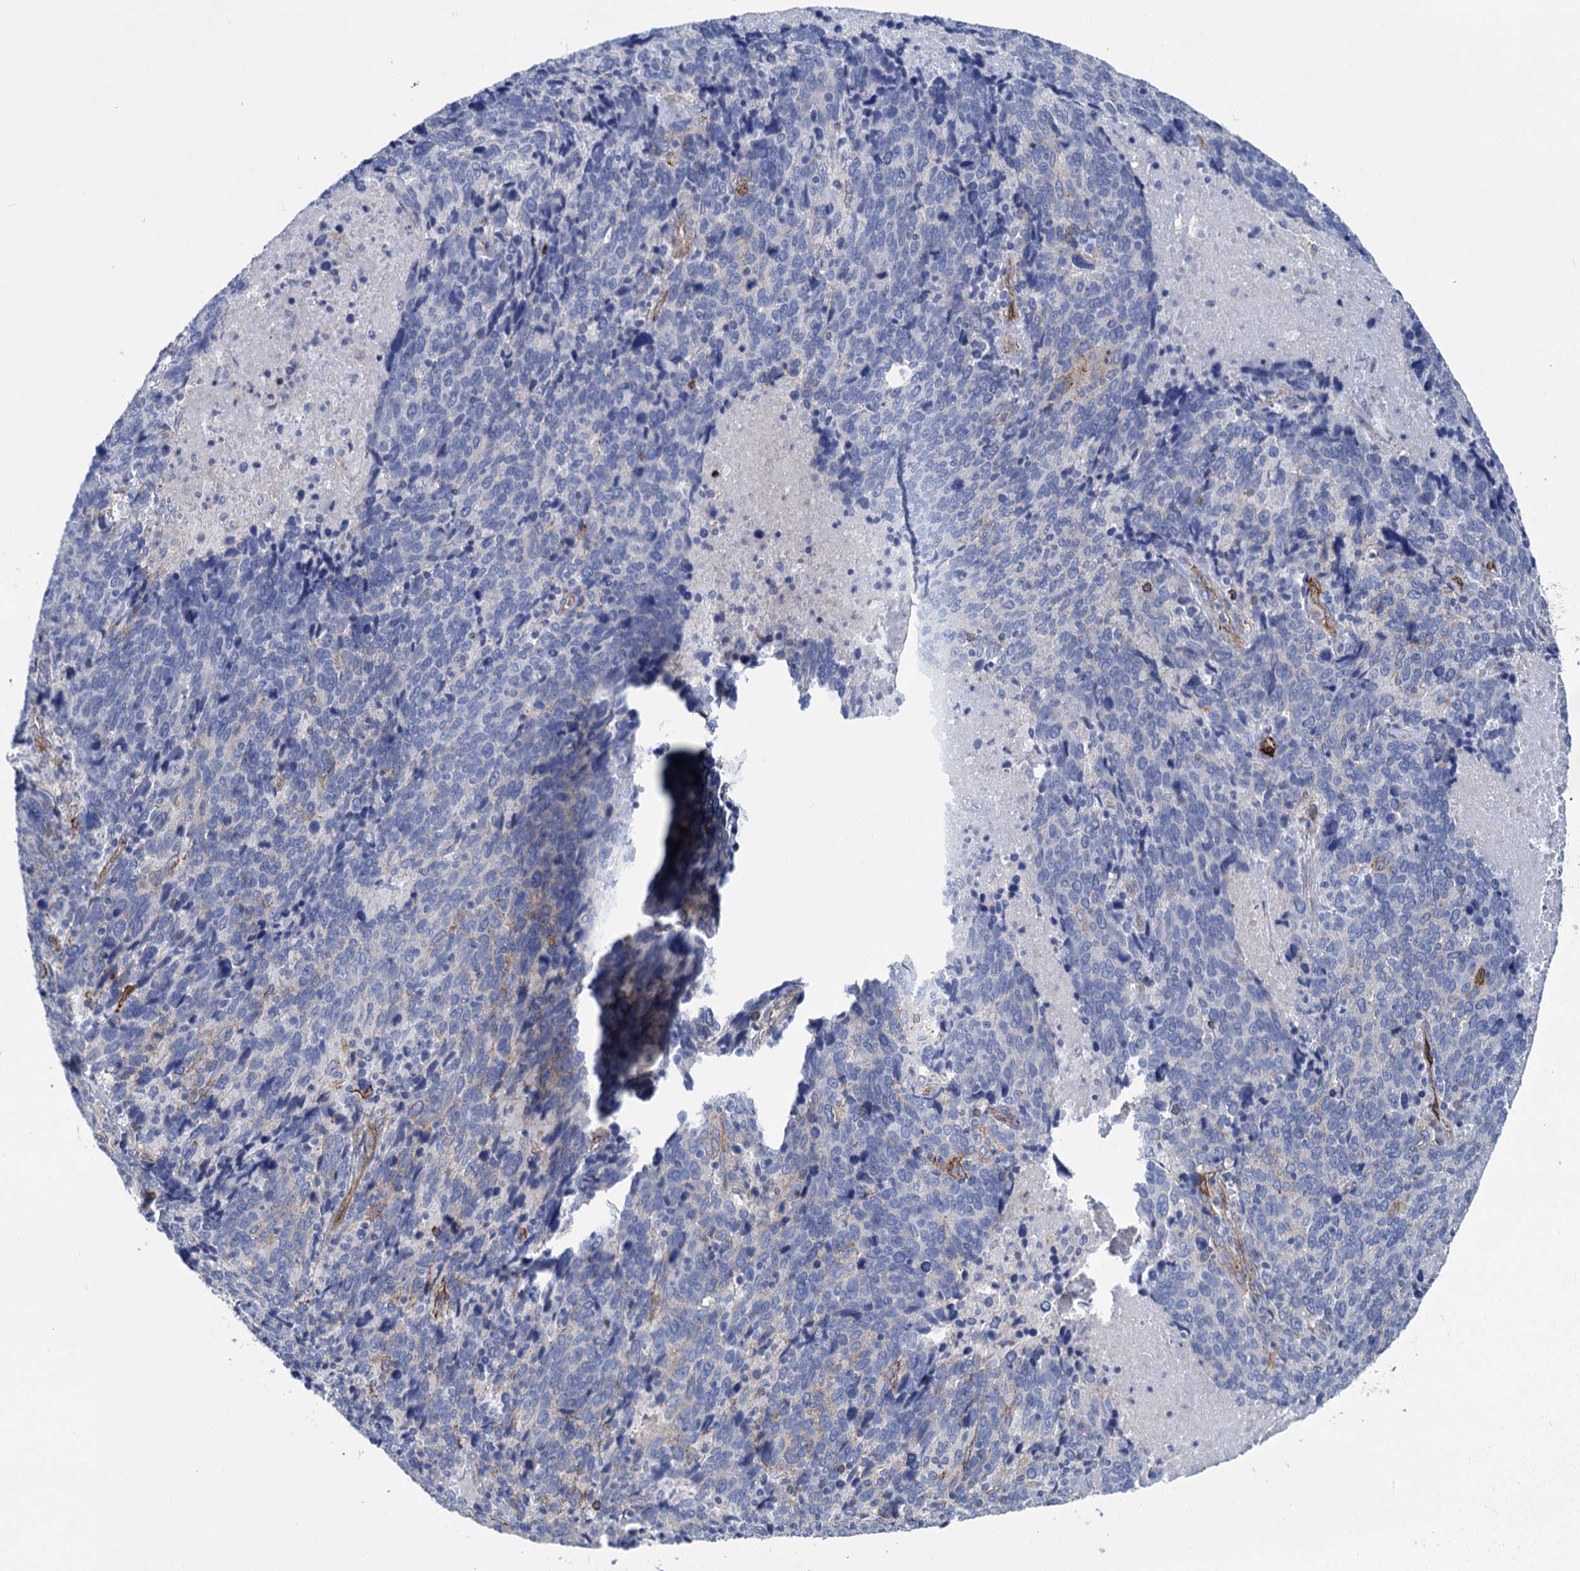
{"staining": {"intensity": "negative", "quantity": "none", "location": "none"}, "tissue": "cervical cancer", "cell_type": "Tumor cells", "image_type": "cancer", "snomed": [{"axis": "morphology", "description": "Squamous cell carcinoma, NOS"}, {"axis": "topography", "description": "Cervix"}], "caption": "Tumor cells show no significant expression in cervical cancer (squamous cell carcinoma). The staining is performed using DAB (3,3'-diaminobenzidine) brown chromogen with nuclei counter-stained in using hematoxylin.", "gene": "SNCG", "patient": {"sex": "female", "age": 41}}